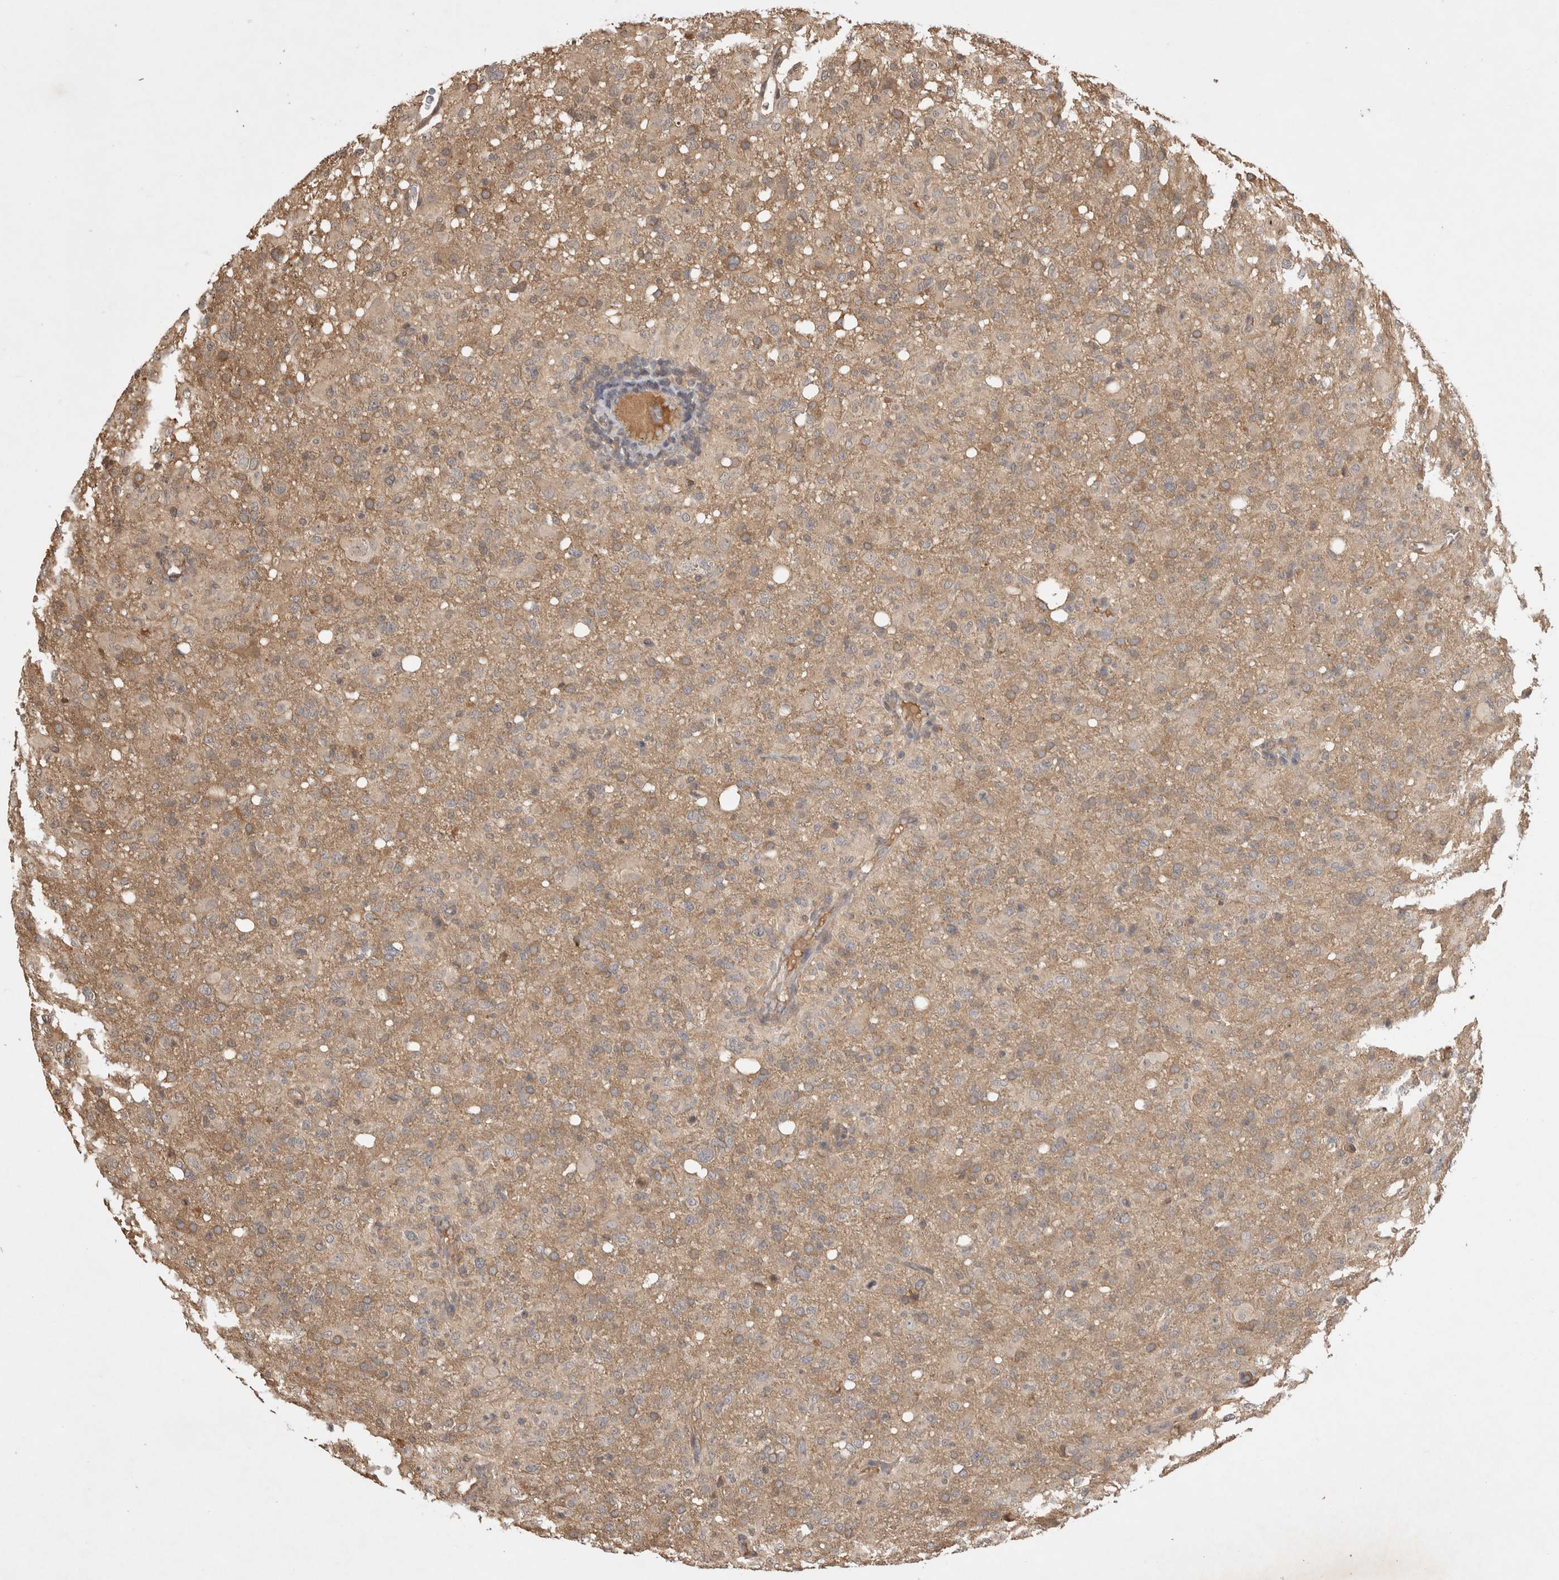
{"staining": {"intensity": "weak", "quantity": ">75%", "location": "cytoplasmic/membranous"}, "tissue": "glioma", "cell_type": "Tumor cells", "image_type": "cancer", "snomed": [{"axis": "morphology", "description": "Glioma, malignant, High grade"}, {"axis": "topography", "description": "Brain"}], "caption": "The histopathology image exhibits a brown stain indicating the presence of a protein in the cytoplasmic/membranous of tumor cells in glioma.", "gene": "PRMT3", "patient": {"sex": "female", "age": 57}}